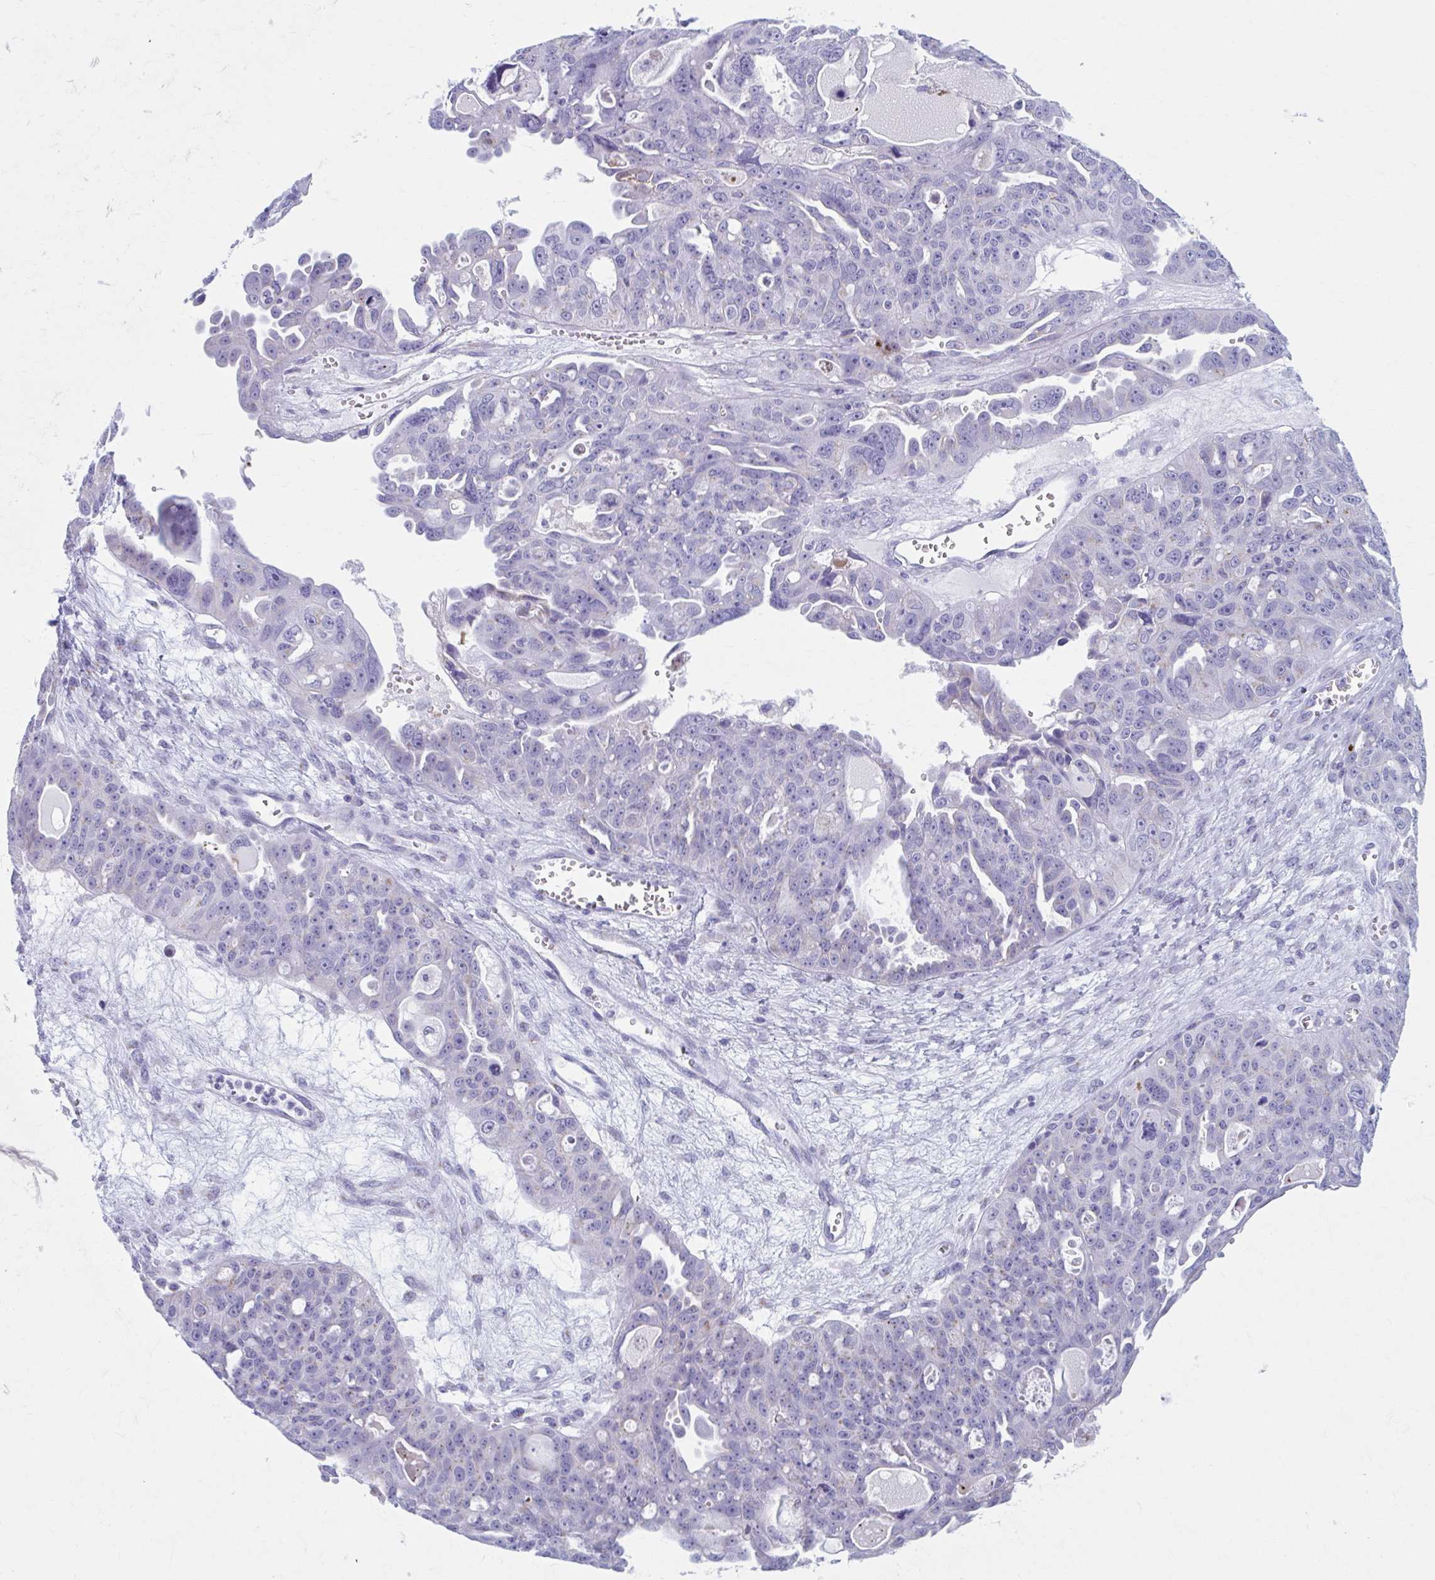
{"staining": {"intensity": "negative", "quantity": "none", "location": "none"}, "tissue": "ovarian cancer", "cell_type": "Tumor cells", "image_type": "cancer", "snomed": [{"axis": "morphology", "description": "Carcinoma, endometroid"}, {"axis": "topography", "description": "Ovary"}], "caption": "Tumor cells show no significant positivity in ovarian cancer (endometroid carcinoma).", "gene": "KCNE2", "patient": {"sex": "female", "age": 70}}